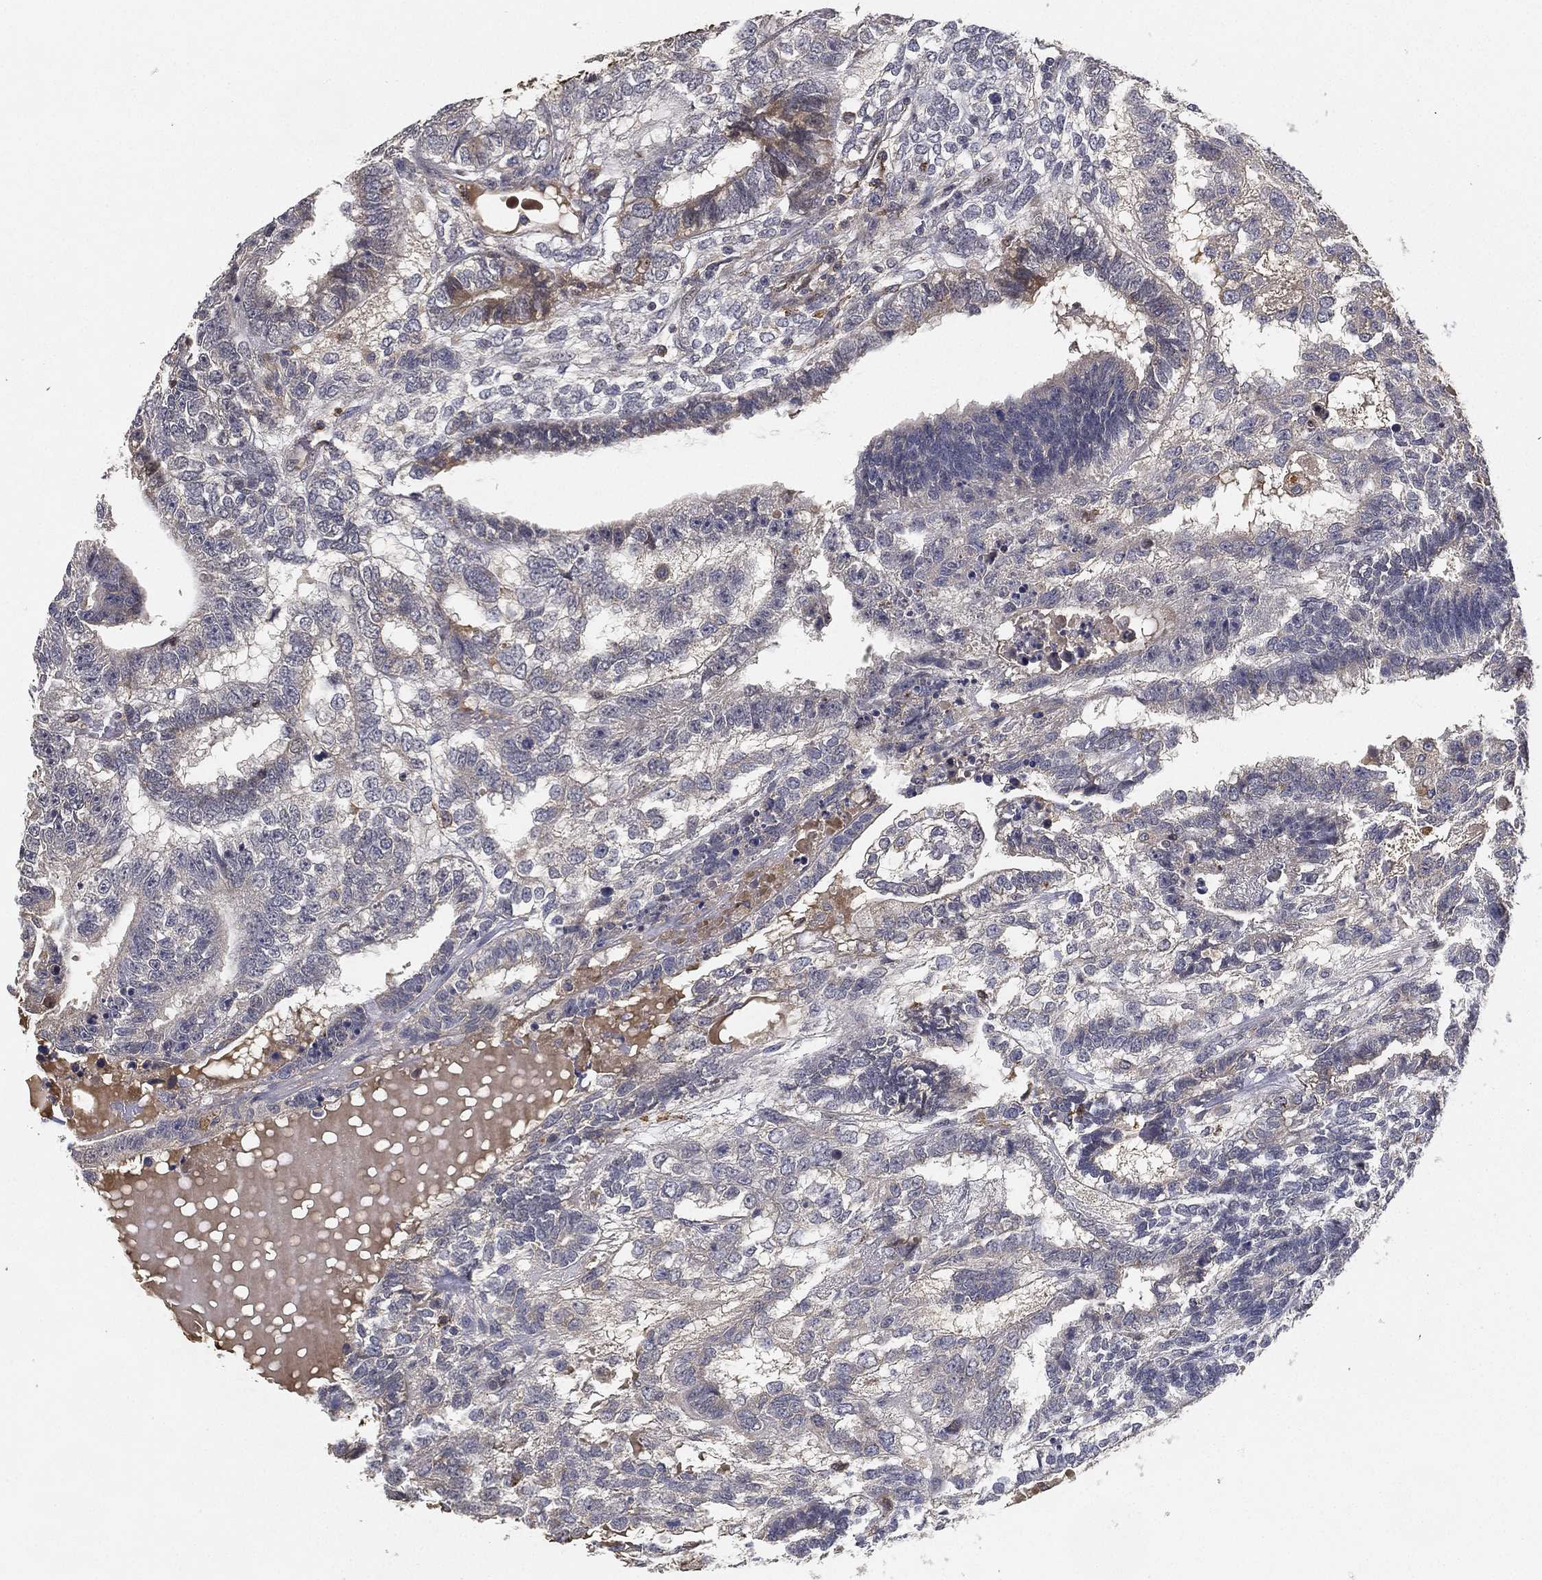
{"staining": {"intensity": "negative", "quantity": "none", "location": "none"}, "tissue": "testis cancer", "cell_type": "Tumor cells", "image_type": "cancer", "snomed": [{"axis": "morphology", "description": "Seminoma, NOS"}, {"axis": "morphology", "description": "Carcinoma, Embryonal, NOS"}, {"axis": "topography", "description": "Testis"}], "caption": "Human testis cancer (seminoma) stained for a protein using IHC demonstrates no staining in tumor cells.", "gene": "CFAP251", "patient": {"sex": "male", "age": 41}}